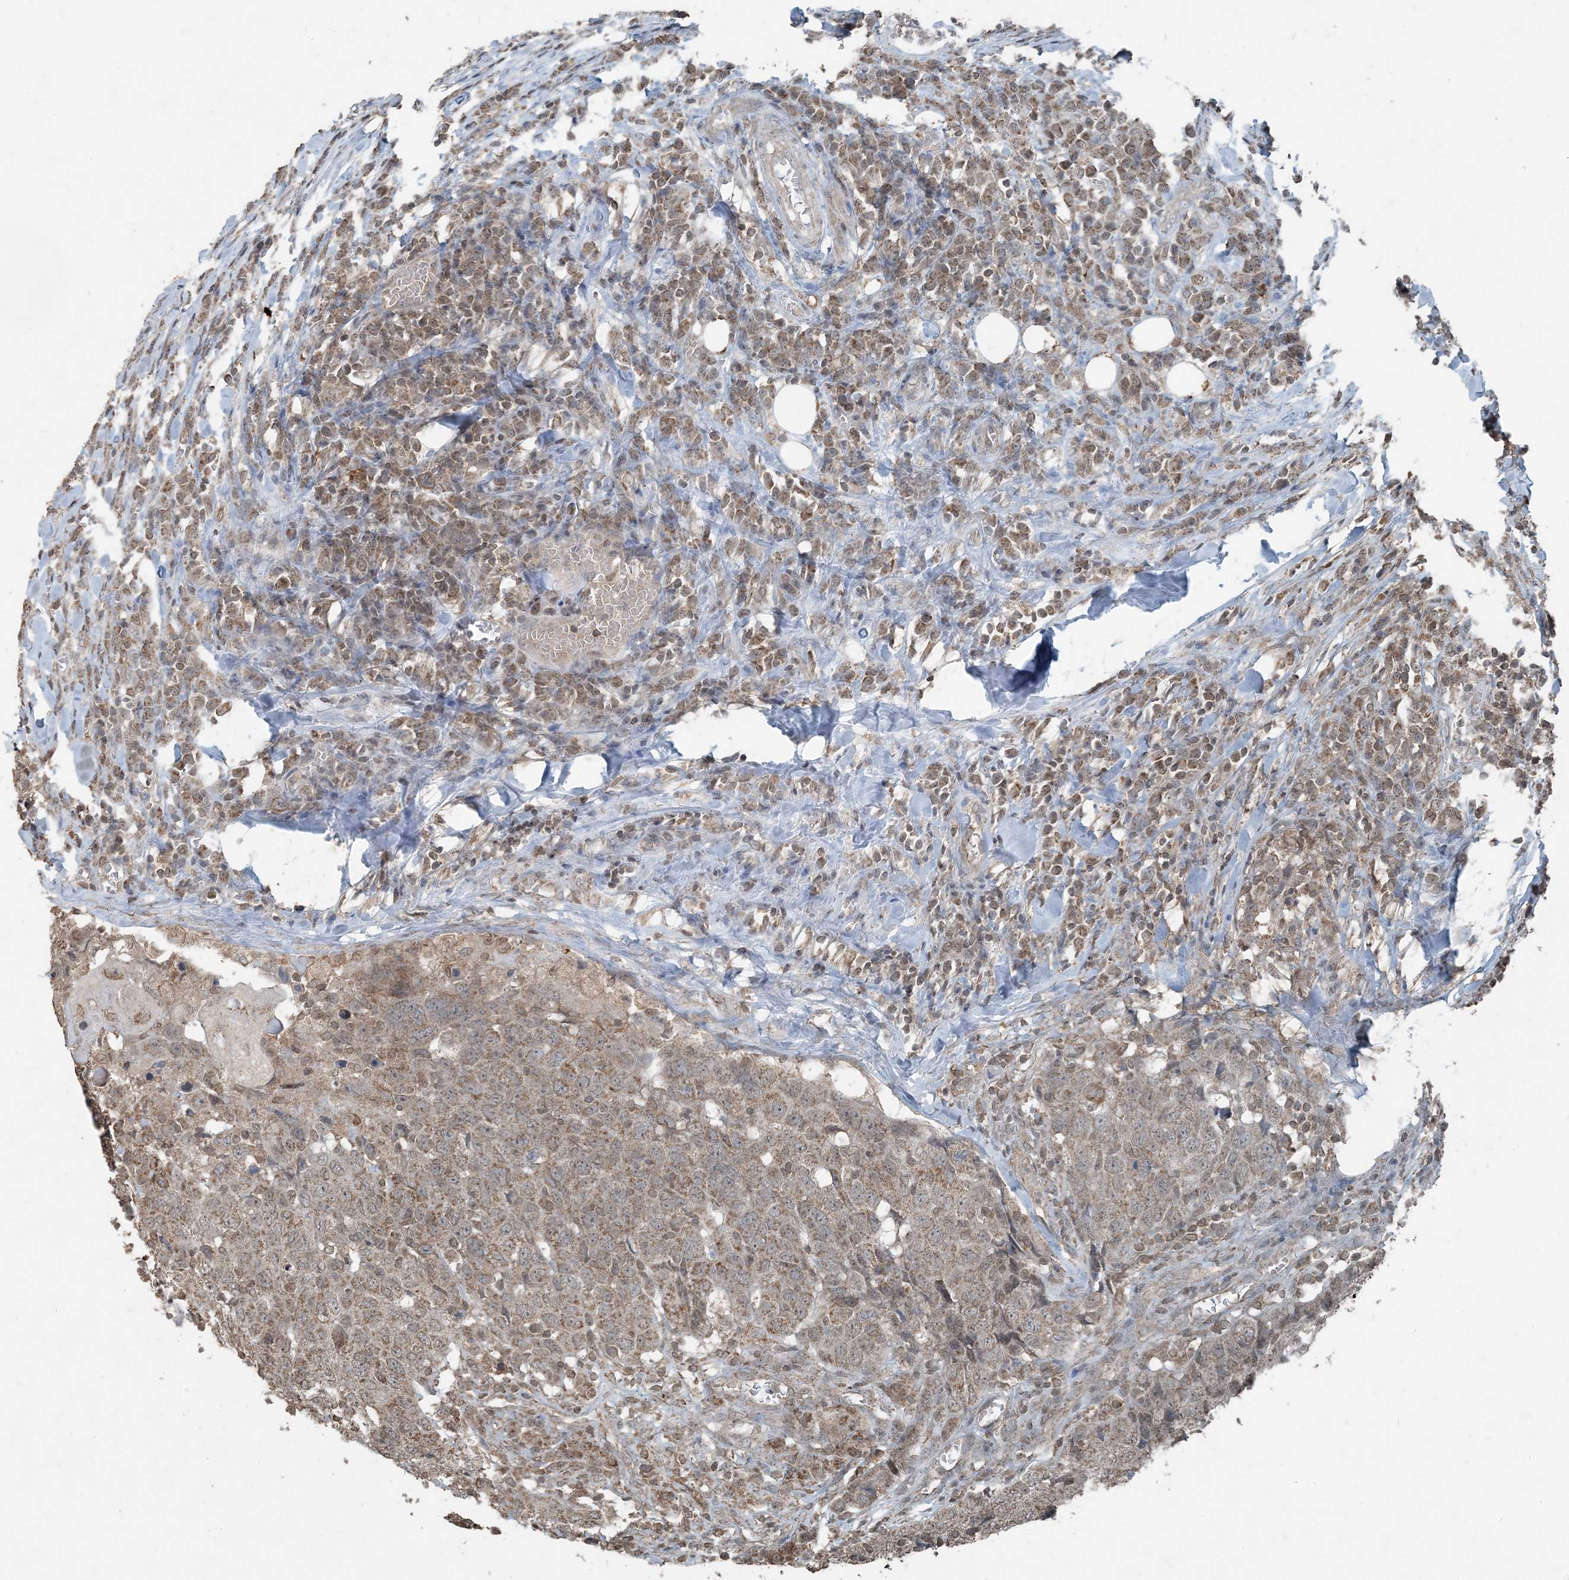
{"staining": {"intensity": "moderate", "quantity": ">75%", "location": "cytoplasmic/membranous"}, "tissue": "head and neck cancer", "cell_type": "Tumor cells", "image_type": "cancer", "snomed": [{"axis": "morphology", "description": "Squamous cell carcinoma, NOS"}, {"axis": "topography", "description": "Head-Neck"}], "caption": "Immunohistochemistry (IHC) of human head and neck cancer demonstrates medium levels of moderate cytoplasmic/membranous staining in about >75% of tumor cells. The protein is shown in brown color, while the nuclei are stained blue.", "gene": "GNL1", "patient": {"sex": "male", "age": 66}}